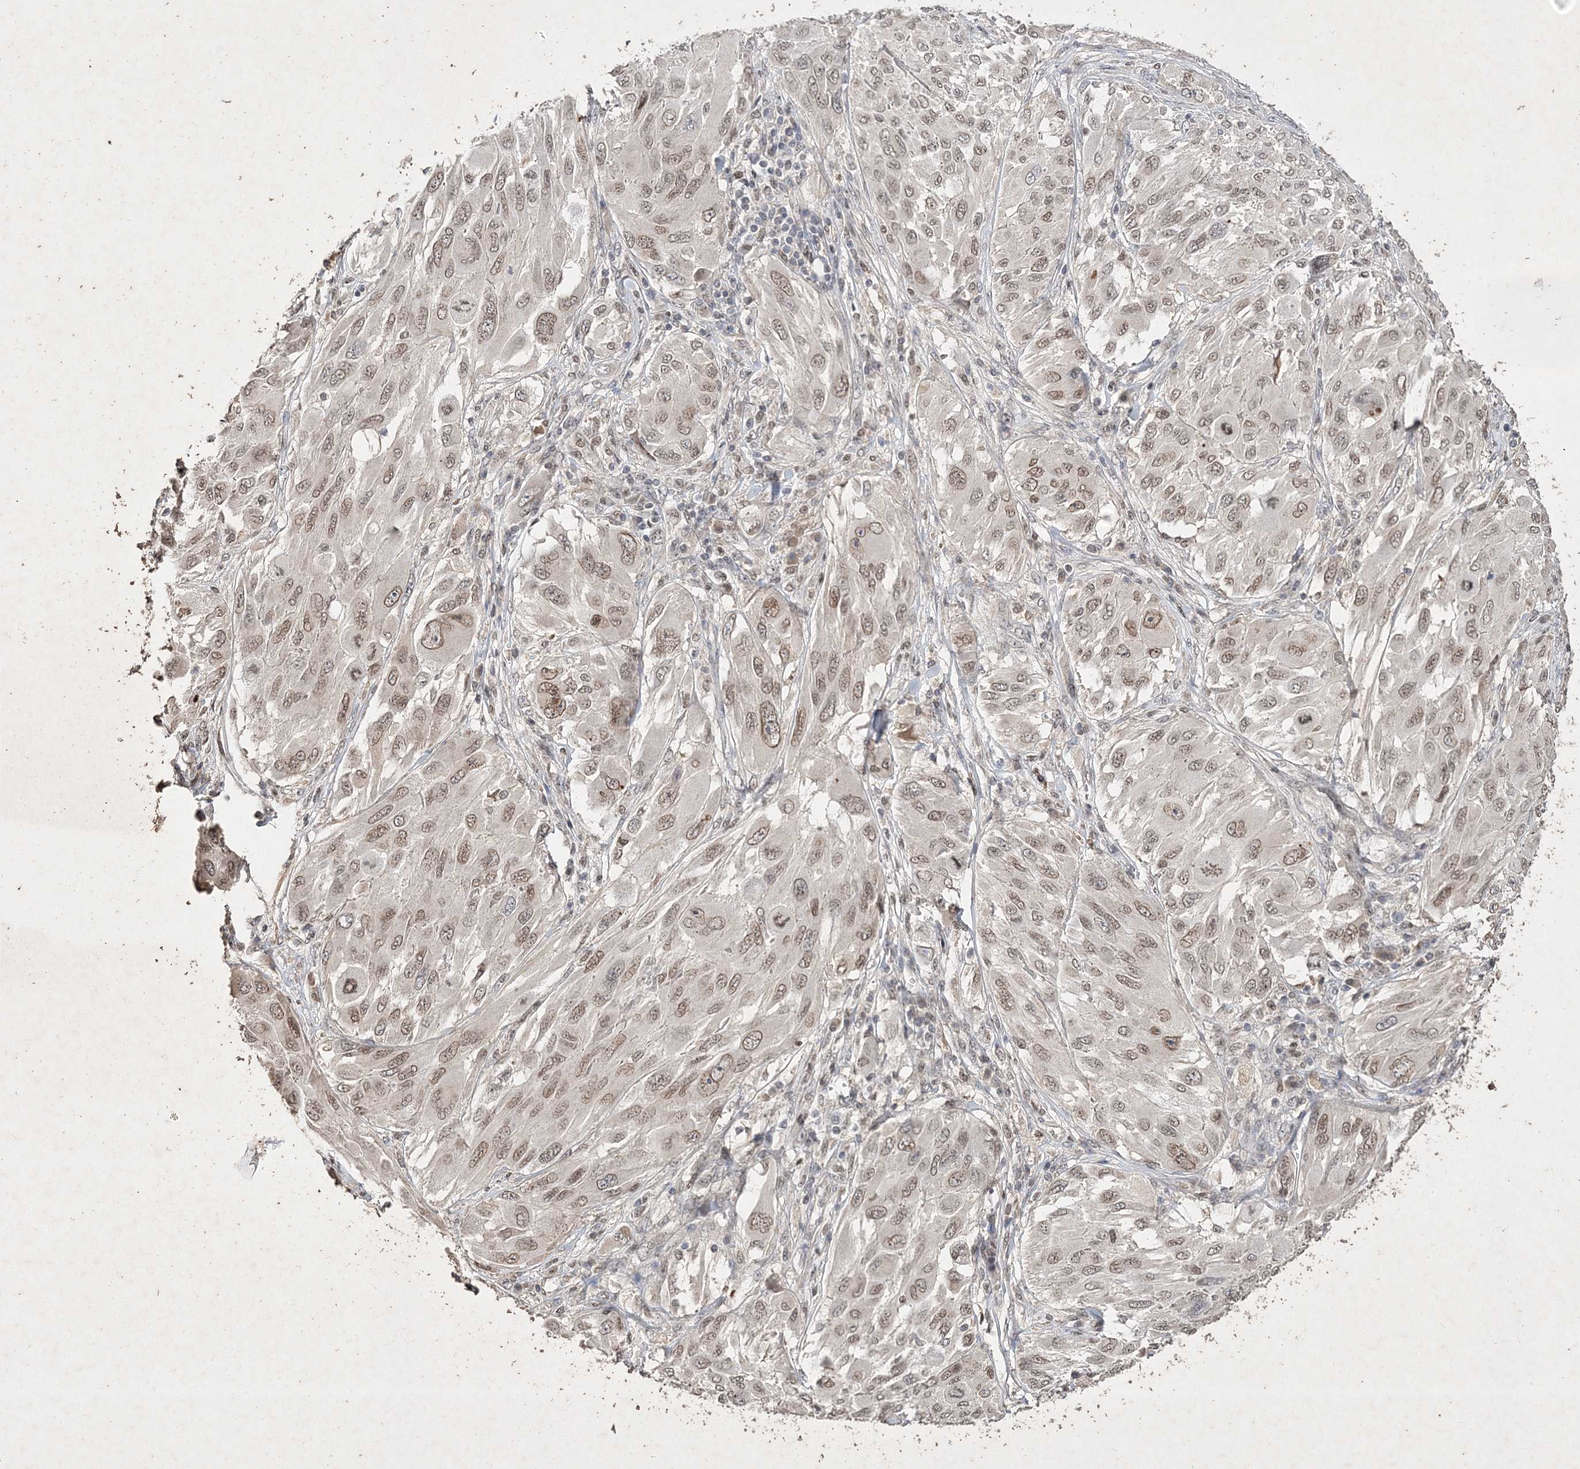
{"staining": {"intensity": "weak", "quantity": ">75%", "location": "nuclear"}, "tissue": "melanoma", "cell_type": "Tumor cells", "image_type": "cancer", "snomed": [{"axis": "morphology", "description": "Malignant melanoma, NOS"}, {"axis": "topography", "description": "Skin"}], "caption": "Melanoma stained with DAB immunohistochemistry (IHC) shows low levels of weak nuclear expression in approximately >75% of tumor cells.", "gene": "C3orf38", "patient": {"sex": "female", "age": 91}}